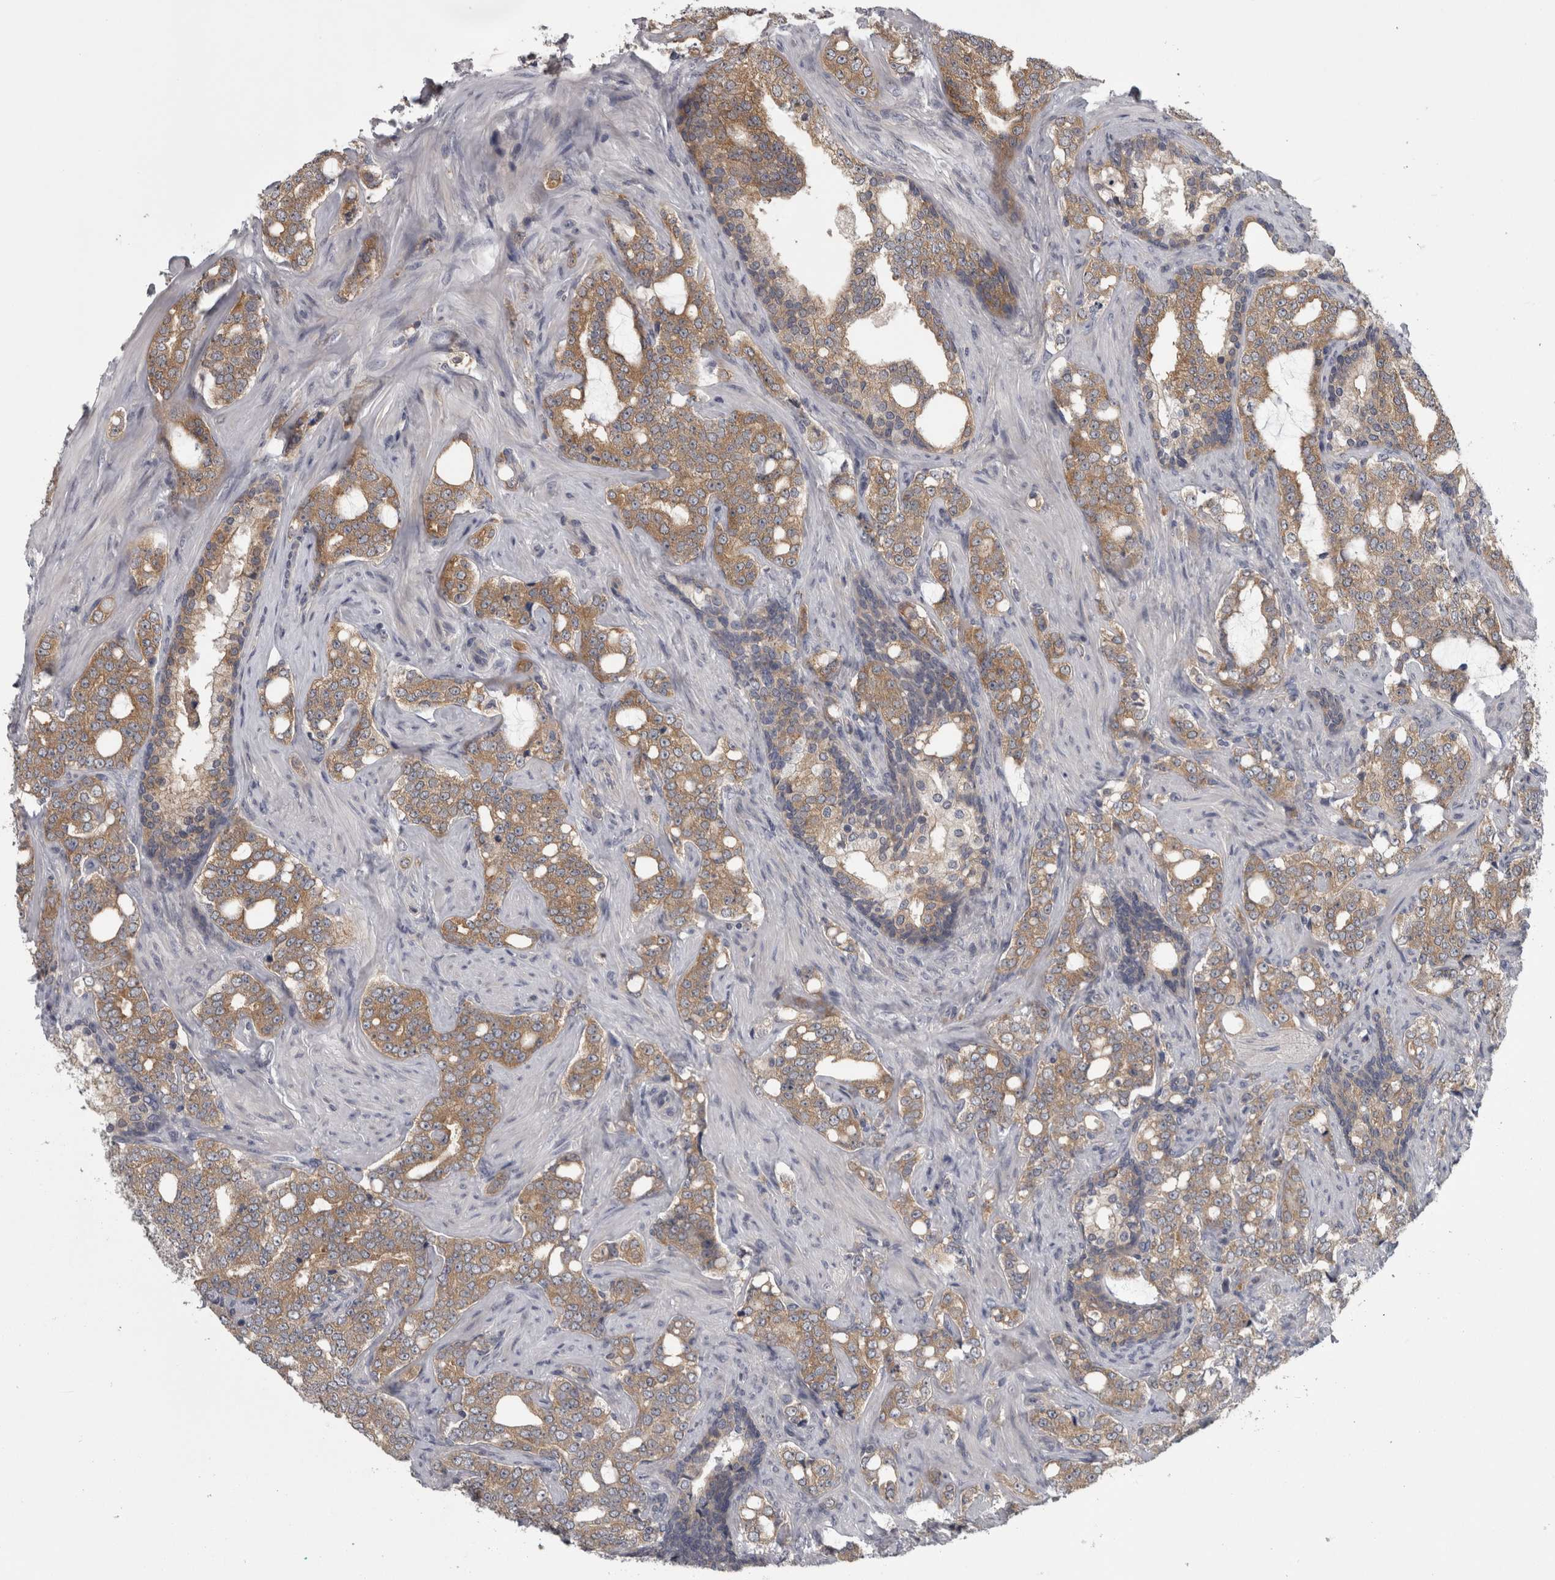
{"staining": {"intensity": "moderate", "quantity": "25%-75%", "location": "cytoplasmic/membranous"}, "tissue": "prostate cancer", "cell_type": "Tumor cells", "image_type": "cancer", "snomed": [{"axis": "morphology", "description": "Adenocarcinoma, High grade"}, {"axis": "topography", "description": "Prostate"}], "caption": "Immunohistochemistry staining of high-grade adenocarcinoma (prostate), which exhibits medium levels of moderate cytoplasmic/membranous positivity in approximately 25%-75% of tumor cells indicating moderate cytoplasmic/membranous protein expression. The staining was performed using DAB (brown) for protein detection and nuclei were counterstained in hematoxylin (blue).", "gene": "PRKCI", "patient": {"sex": "male", "age": 64}}